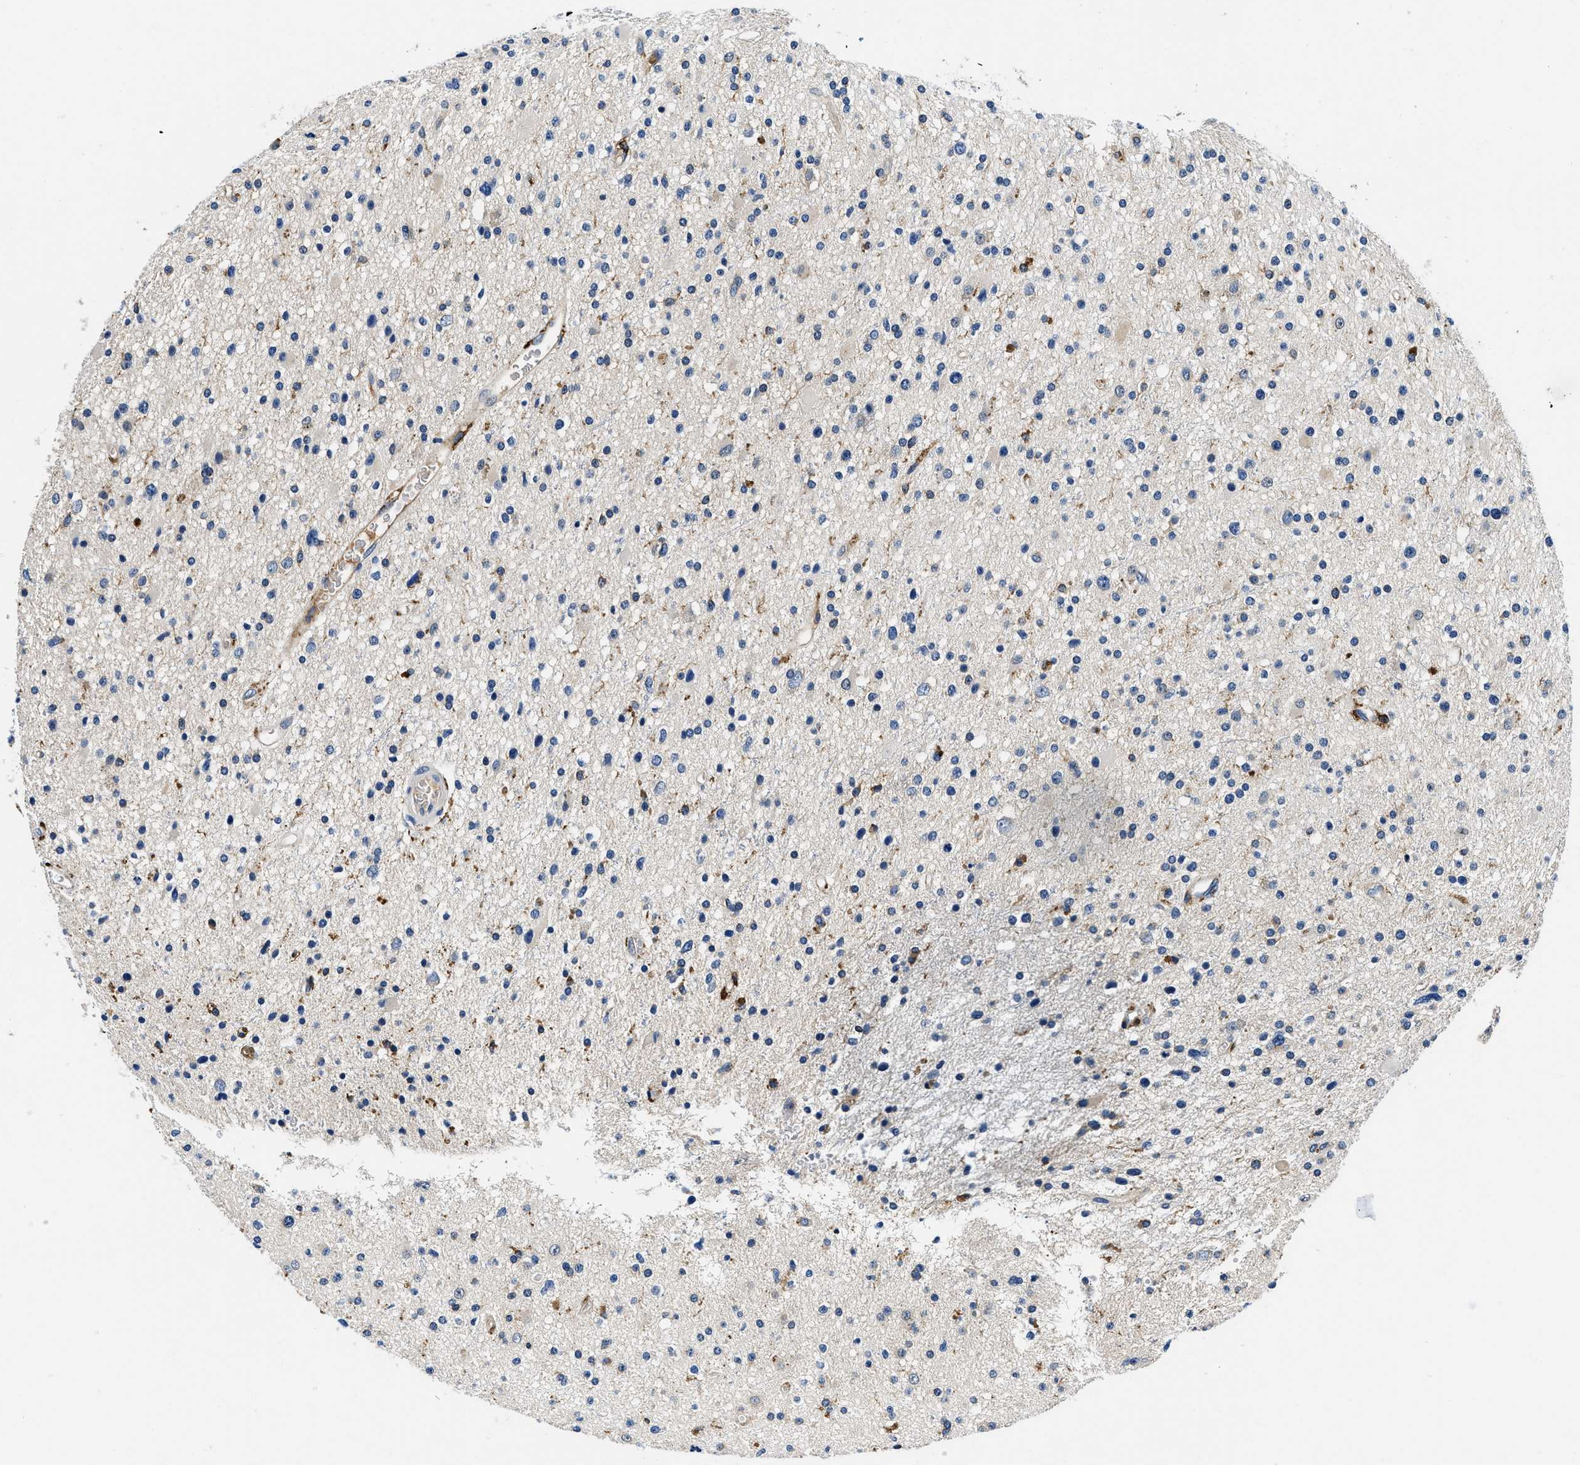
{"staining": {"intensity": "weak", "quantity": "<25%", "location": "cytoplasmic/membranous"}, "tissue": "glioma", "cell_type": "Tumor cells", "image_type": "cancer", "snomed": [{"axis": "morphology", "description": "Glioma, malignant, High grade"}, {"axis": "topography", "description": "Brain"}], "caption": "This is an IHC micrograph of human malignant glioma (high-grade). There is no staining in tumor cells.", "gene": "ZFAND3", "patient": {"sex": "male", "age": 33}}